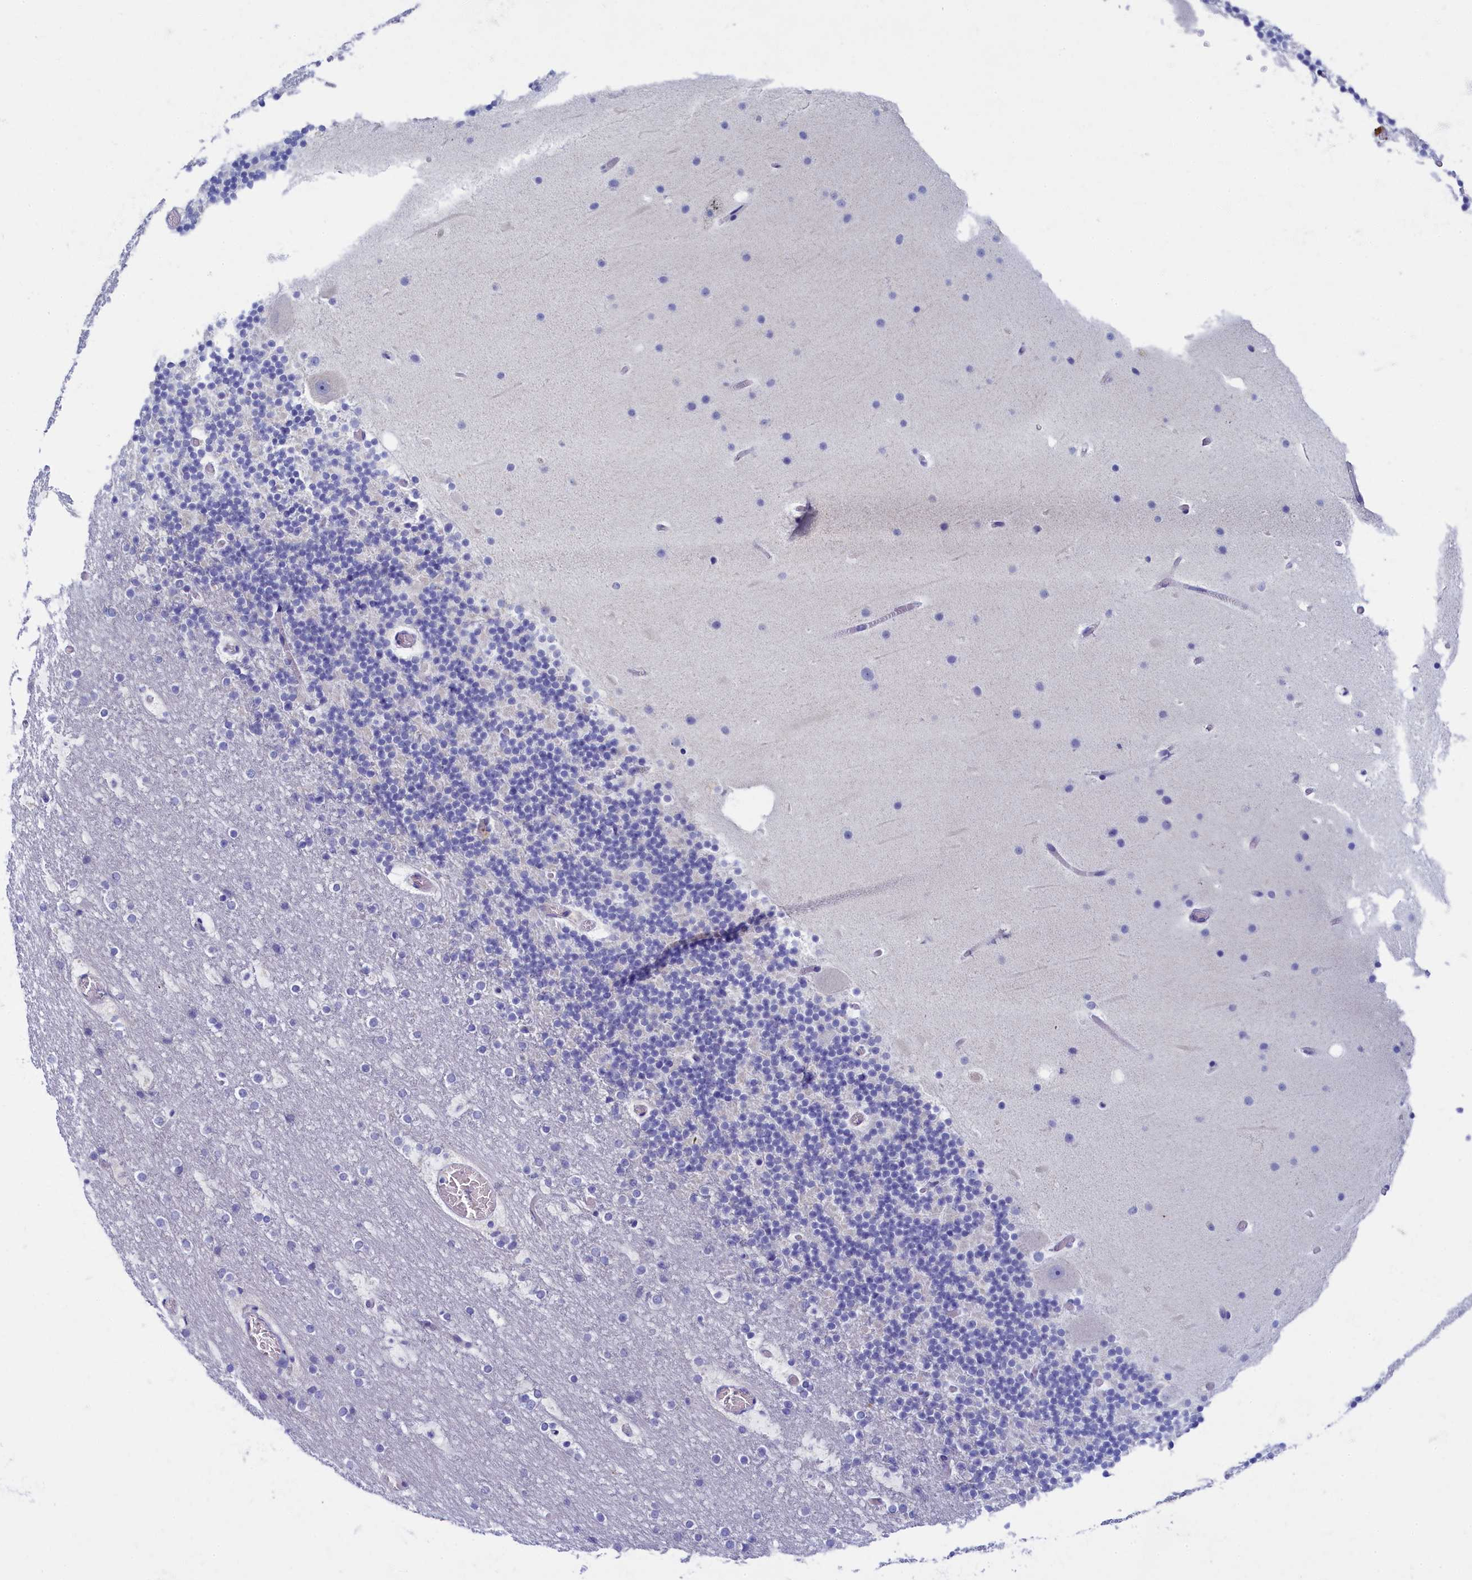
{"staining": {"intensity": "negative", "quantity": "none", "location": "none"}, "tissue": "cerebellum", "cell_type": "Cells in granular layer", "image_type": "normal", "snomed": [{"axis": "morphology", "description": "Normal tissue, NOS"}, {"axis": "topography", "description": "Cerebellum"}], "caption": "Cells in granular layer are negative for protein expression in benign human cerebellum. (DAB IHC, high magnification).", "gene": "OCIAD2", "patient": {"sex": "male", "age": 57}}